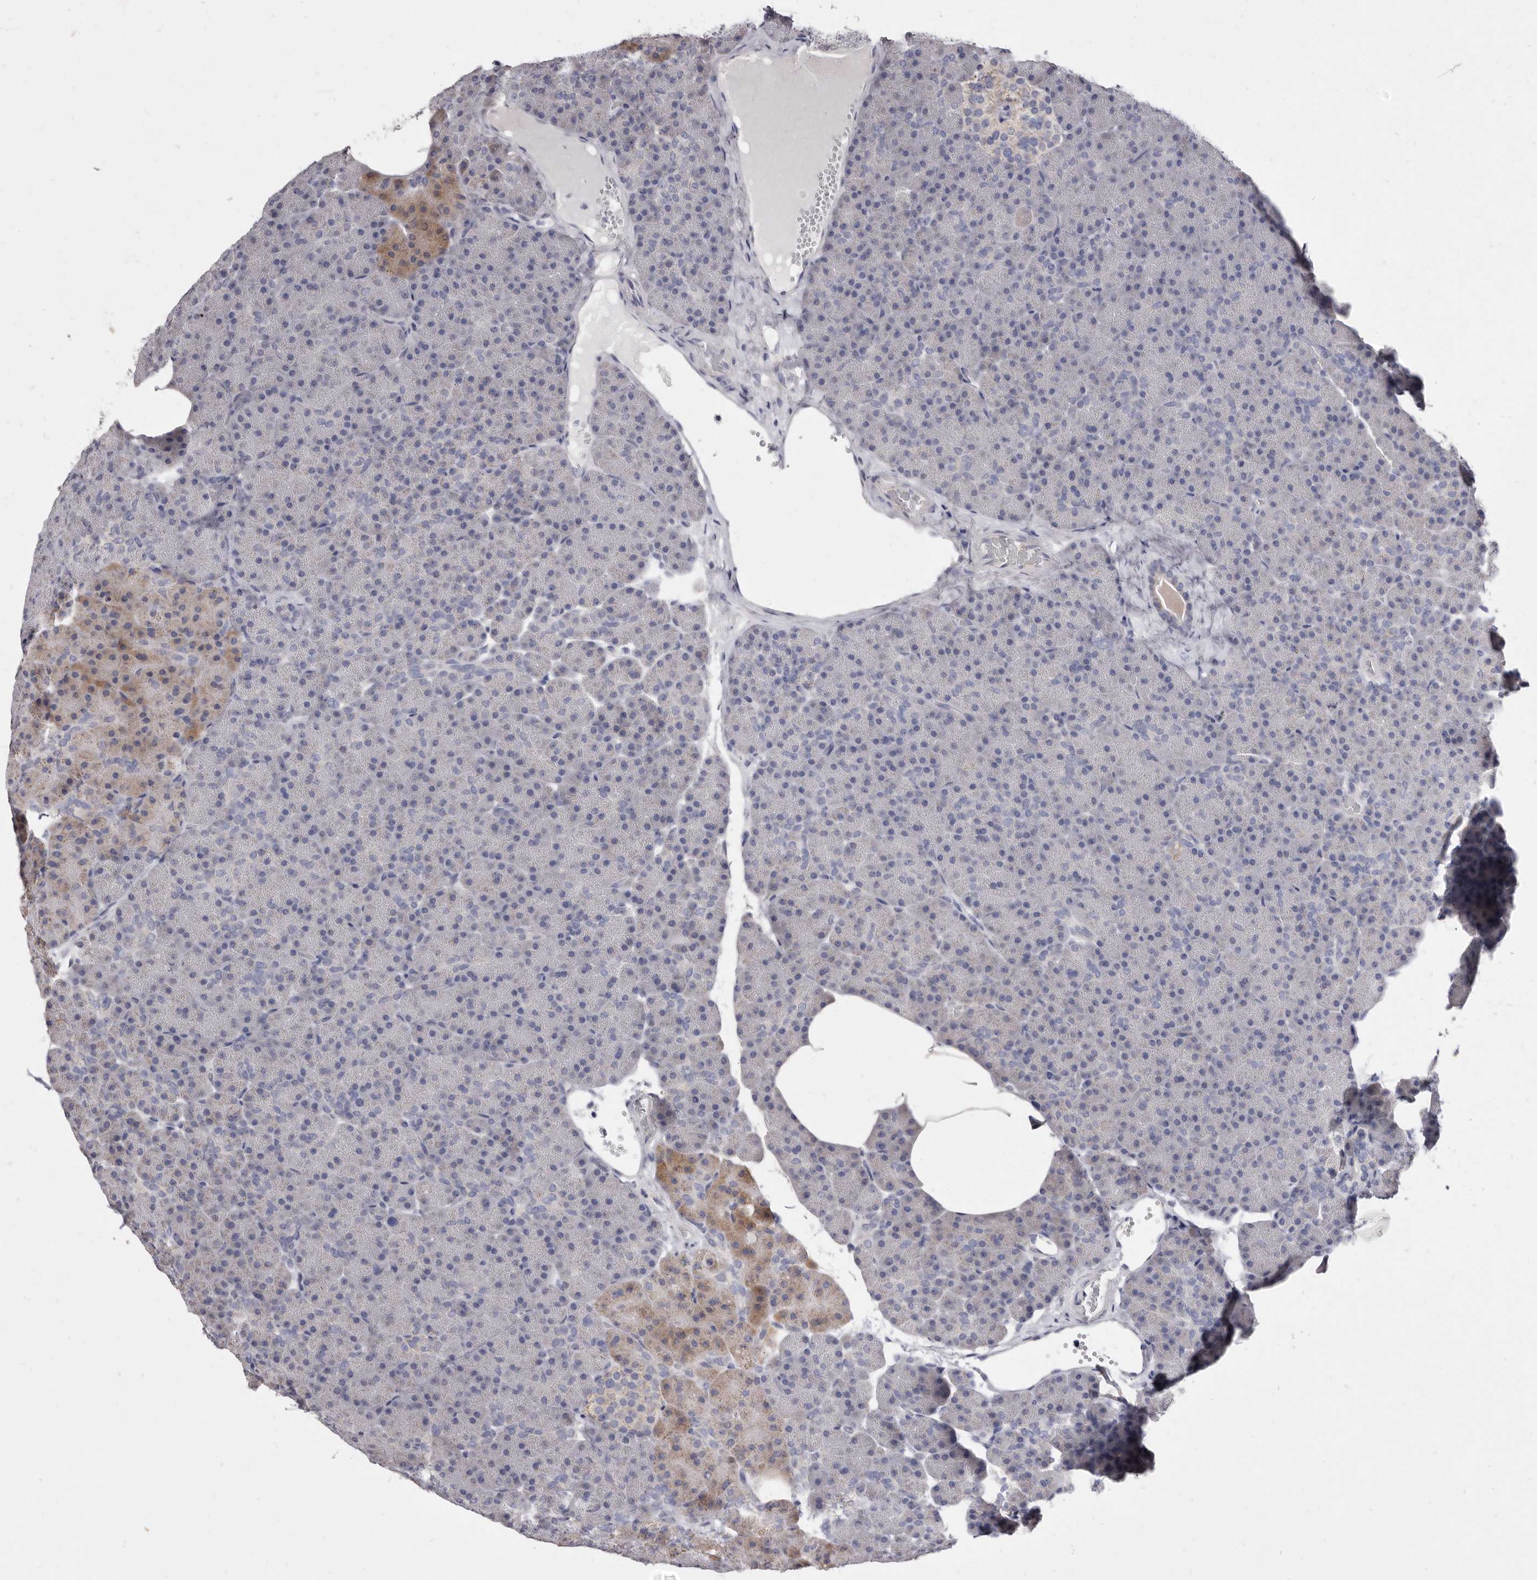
{"staining": {"intensity": "weak", "quantity": "<25%", "location": "cytoplasmic/membranous"}, "tissue": "pancreas", "cell_type": "Exocrine glandular cells", "image_type": "normal", "snomed": [{"axis": "morphology", "description": "Normal tissue, NOS"}, {"axis": "morphology", "description": "Carcinoid, malignant, NOS"}, {"axis": "topography", "description": "Pancreas"}], "caption": "An immunohistochemistry histopathology image of unremarkable pancreas is shown. There is no staining in exocrine glandular cells of pancreas. Brightfield microscopy of immunohistochemistry (IHC) stained with DAB (brown) and hematoxylin (blue), captured at high magnification.", "gene": "CYP2E1", "patient": {"sex": "female", "age": 35}}